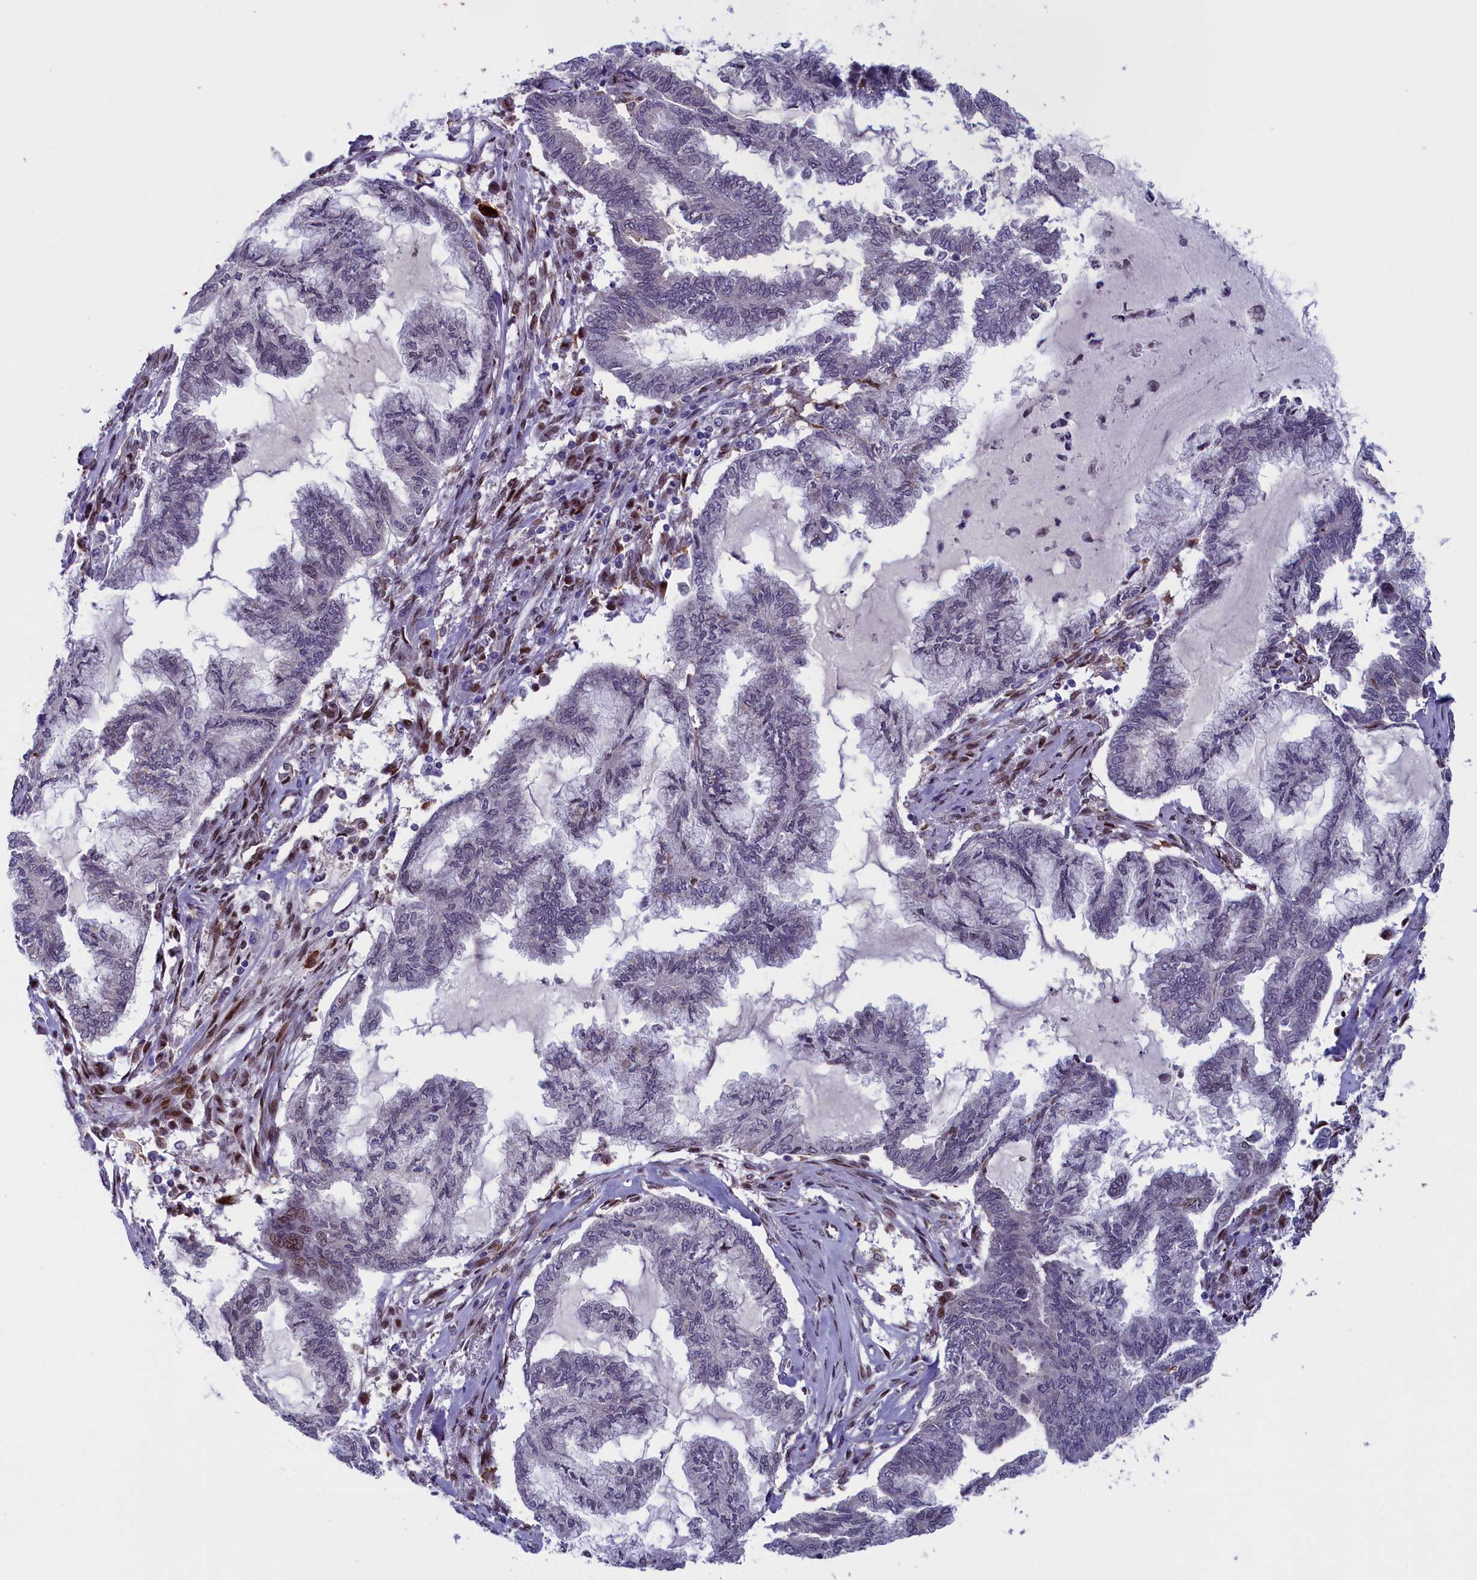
{"staining": {"intensity": "moderate", "quantity": "<25%", "location": "nuclear"}, "tissue": "endometrial cancer", "cell_type": "Tumor cells", "image_type": "cancer", "snomed": [{"axis": "morphology", "description": "Adenocarcinoma, NOS"}, {"axis": "topography", "description": "Endometrium"}], "caption": "Protein analysis of endometrial cancer tissue reveals moderate nuclear staining in approximately <25% of tumor cells.", "gene": "GPSM1", "patient": {"sex": "female", "age": 86}}